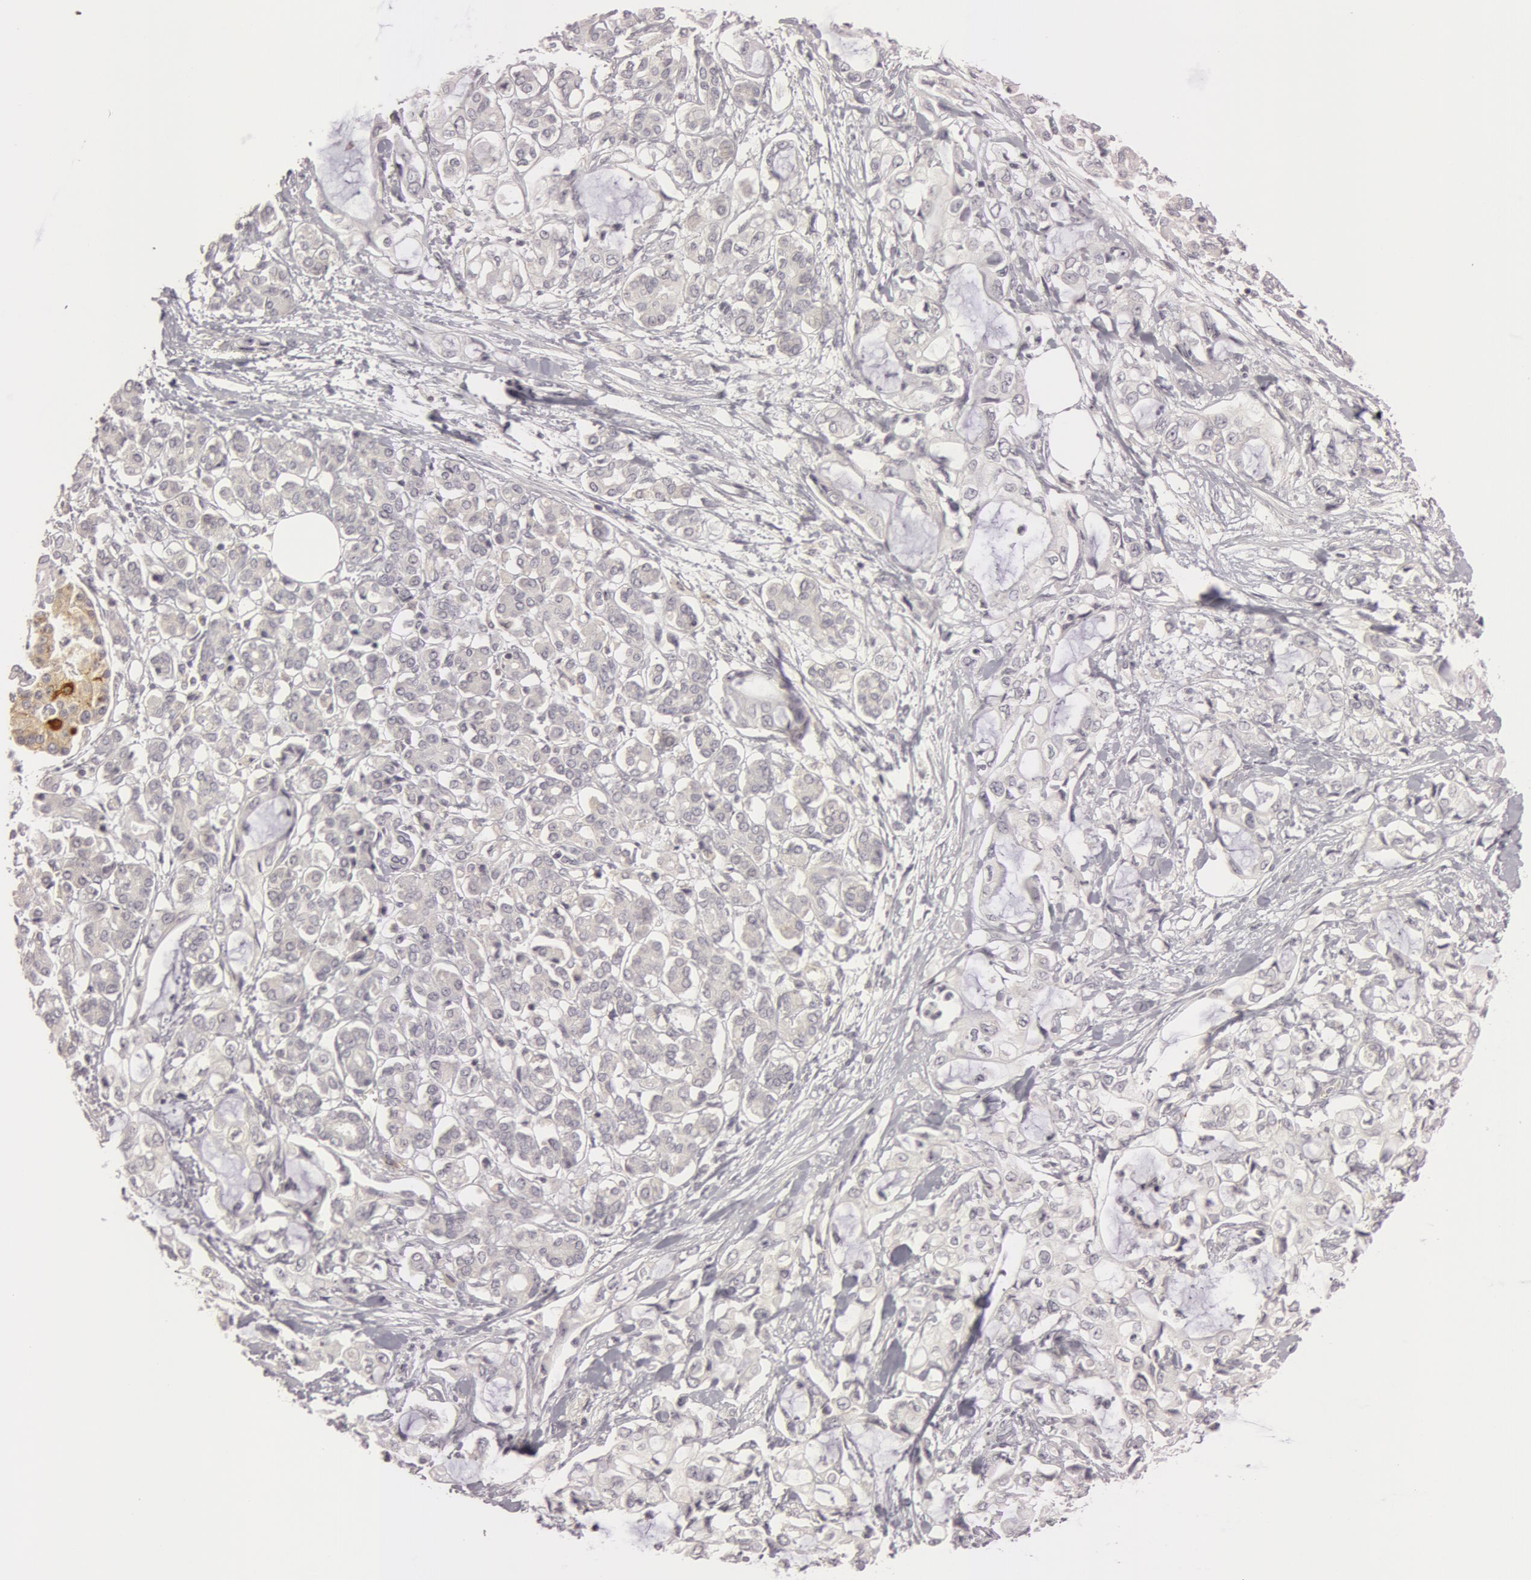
{"staining": {"intensity": "negative", "quantity": "none", "location": "none"}, "tissue": "pancreatic cancer", "cell_type": "Tumor cells", "image_type": "cancer", "snomed": [{"axis": "morphology", "description": "Adenocarcinoma, NOS"}, {"axis": "topography", "description": "Pancreas"}], "caption": "Tumor cells show no significant protein staining in pancreatic cancer (adenocarcinoma).", "gene": "RALGAPA1", "patient": {"sex": "female", "age": 70}}